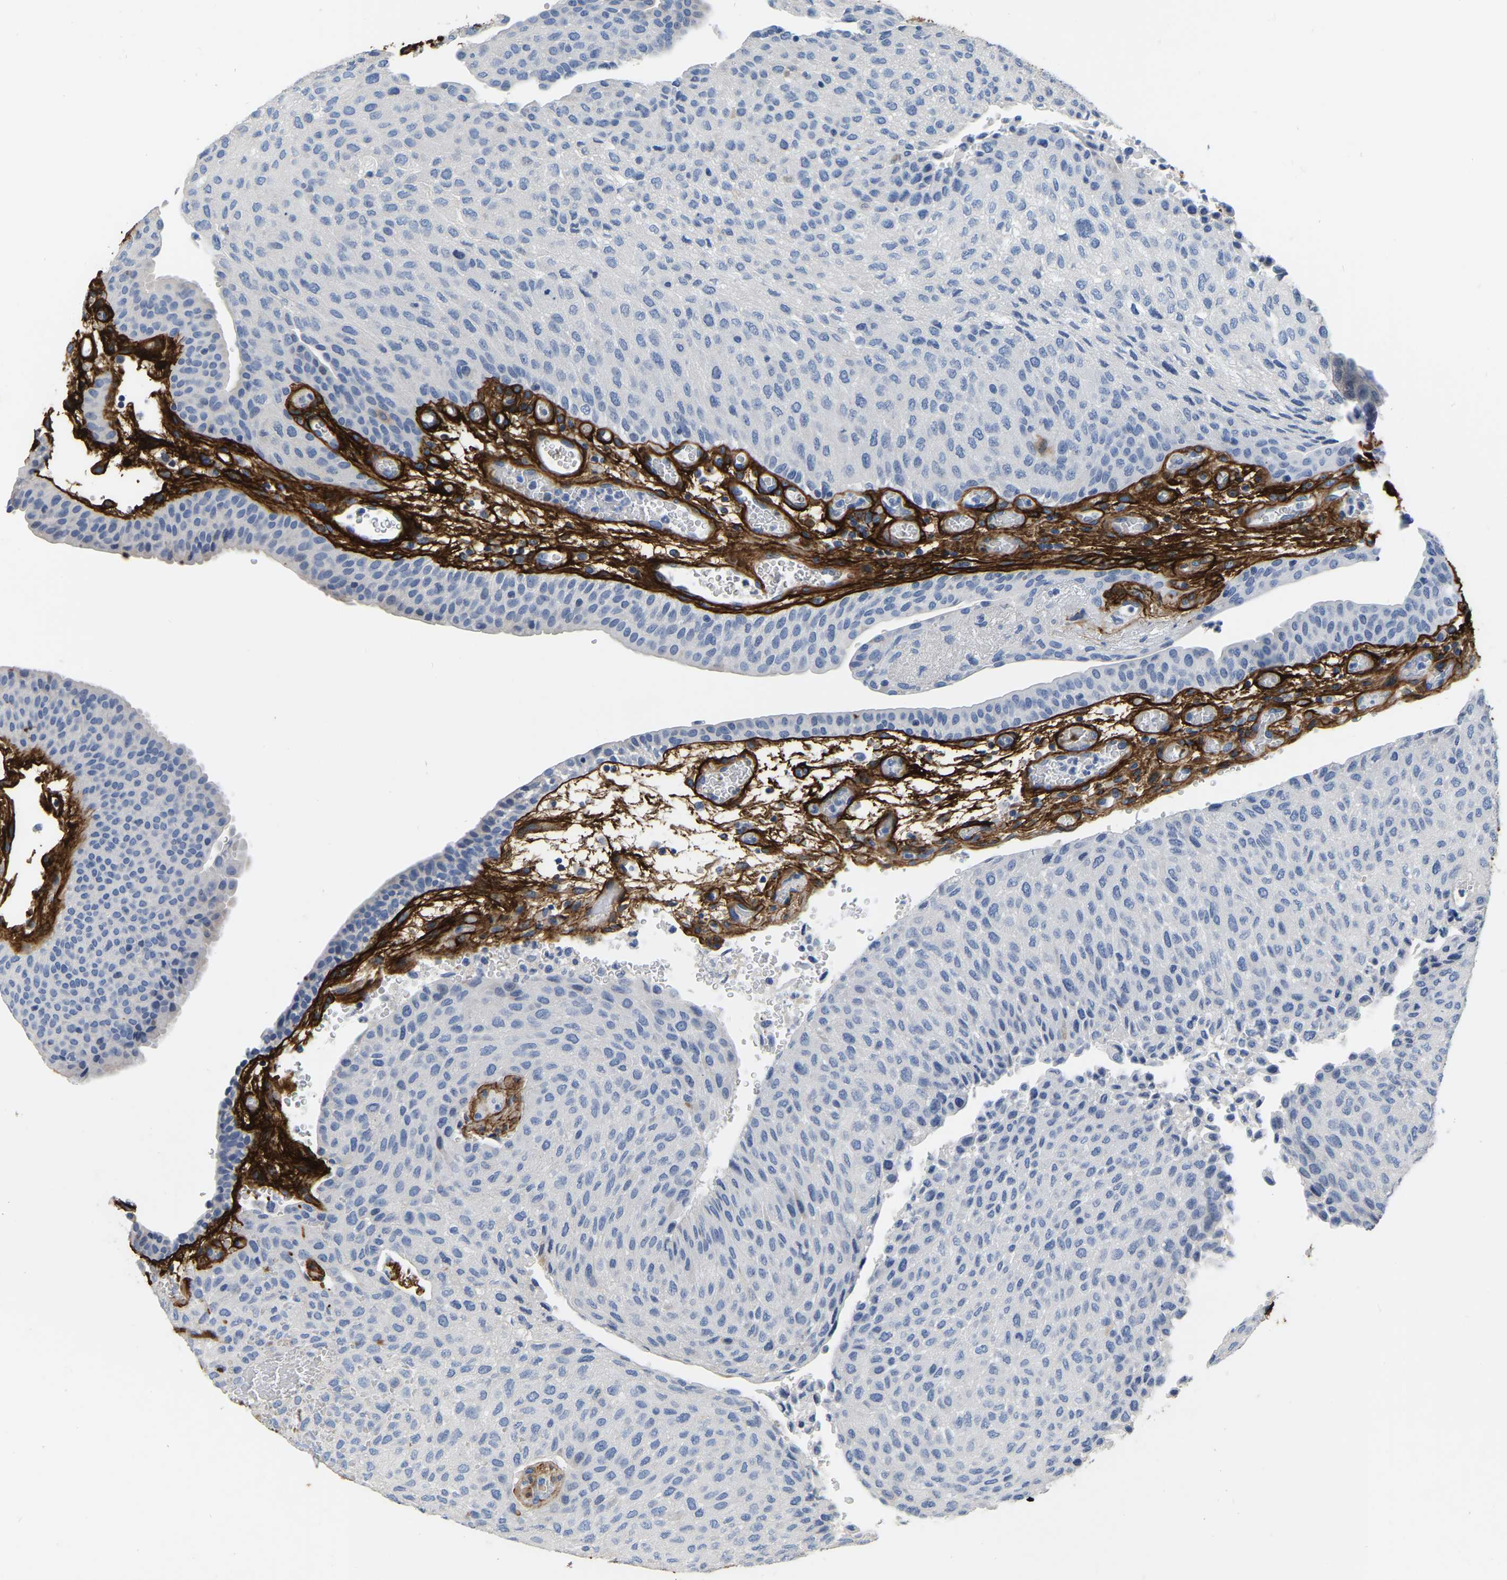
{"staining": {"intensity": "negative", "quantity": "none", "location": "none"}, "tissue": "urothelial cancer", "cell_type": "Tumor cells", "image_type": "cancer", "snomed": [{"axis": "morphology", "description": "Urothelial carcinoma, Low grade"}, {"axis": "morphology", "description": "Urothelial carcinoma, High grade"}, {"axis": "topography", "description": "Urinary bladder"}], "caption": "IHC micrograph of human urothelial cancer stained for a protein (brown), which shows no staining in tumor cells.", "gene": "COL6A1", "patient": {"sex": "male", "age": 35}}